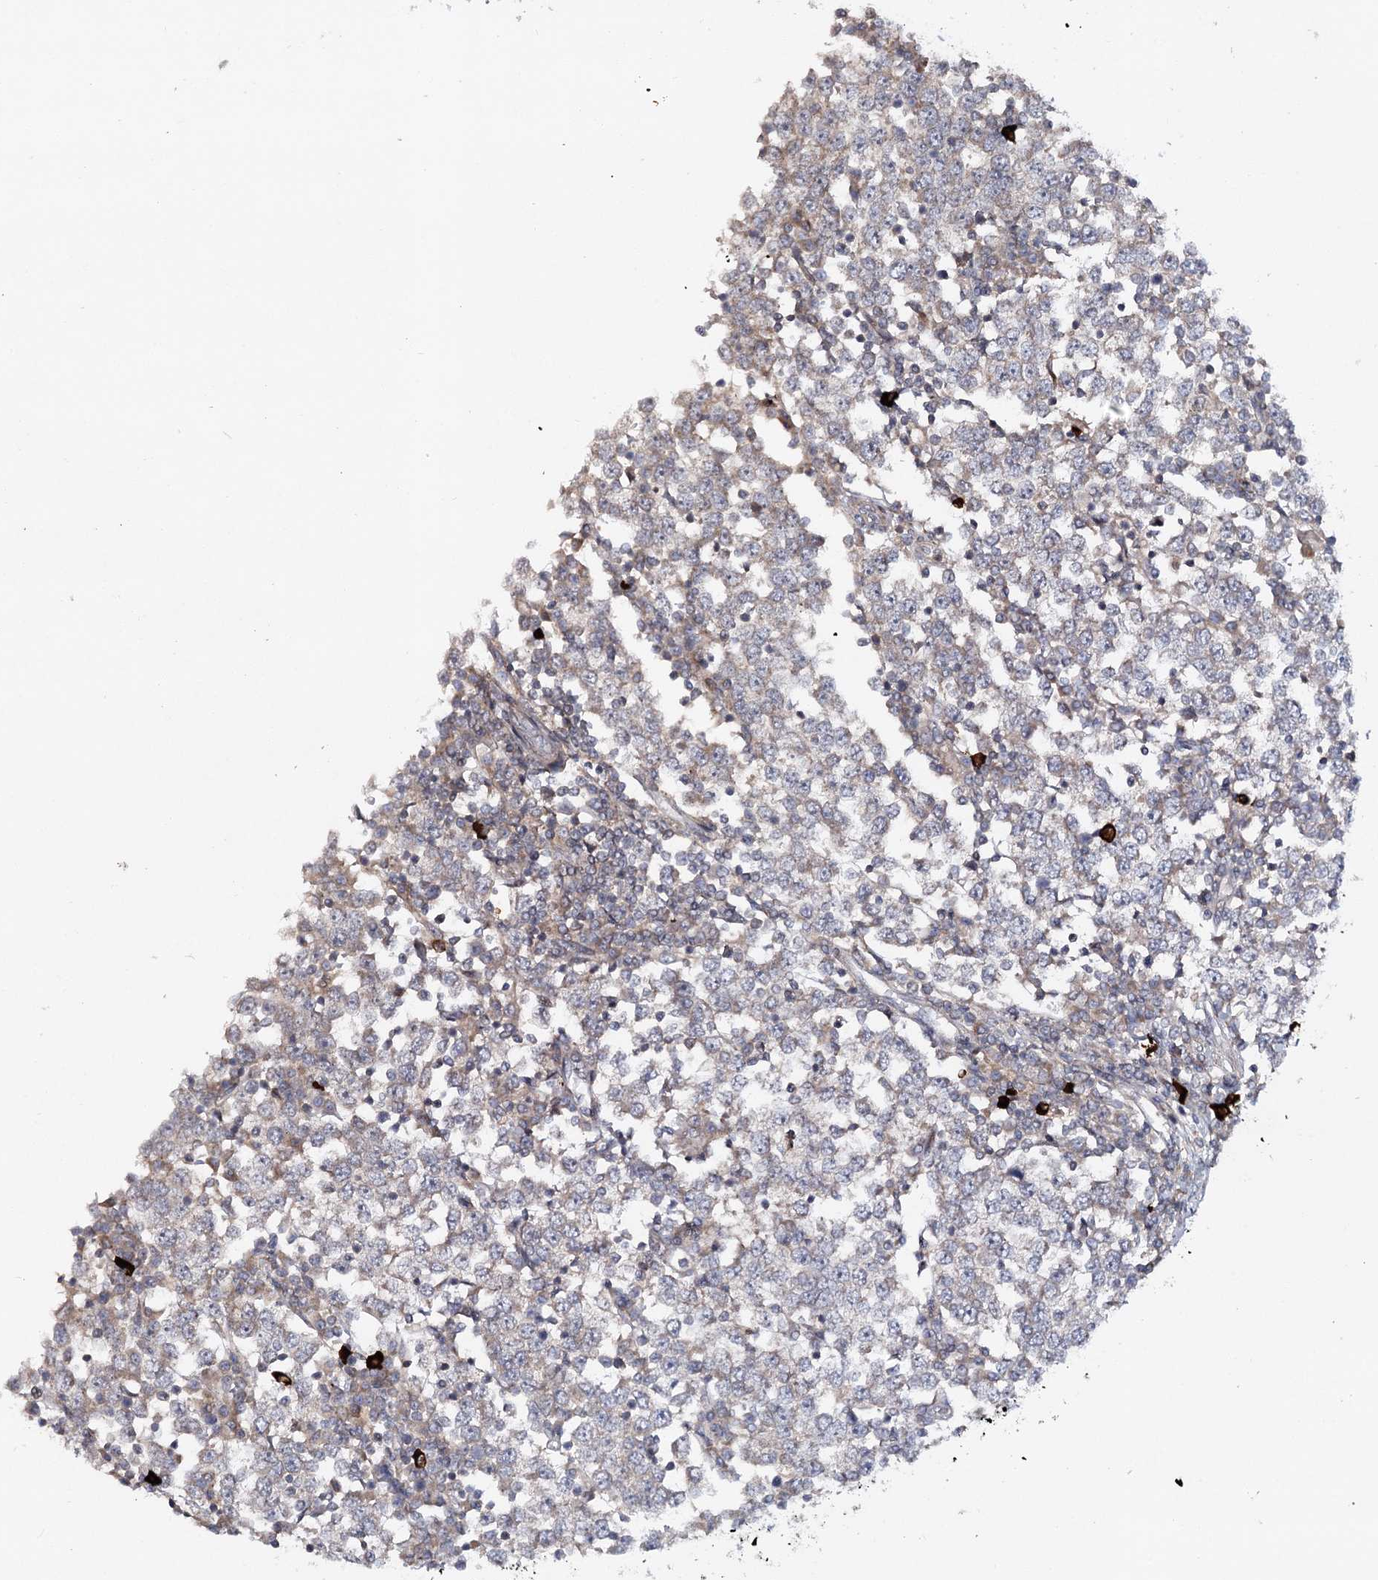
{"staining": {"intensity": "weak", "quantity": "<25%", "location": "cytoplasmic/membranous"}, "tissue": "testis cancer", "cell_type": "Tumor cells", "image_type": "cancer", "snomed": [{"axis": "morphology", "description": "Seminoma, NOS"}, {"axis": "topography", "description": "Testis"}], "caption": "This image is of testis cancer (seminoma) stained with IHC to label a protein in brown with the nuclei are counter-stained blue. There is no positivity in tumor cells.", "gene": "MAP3K13", "patient": {"sex": "male", "age": 65}}